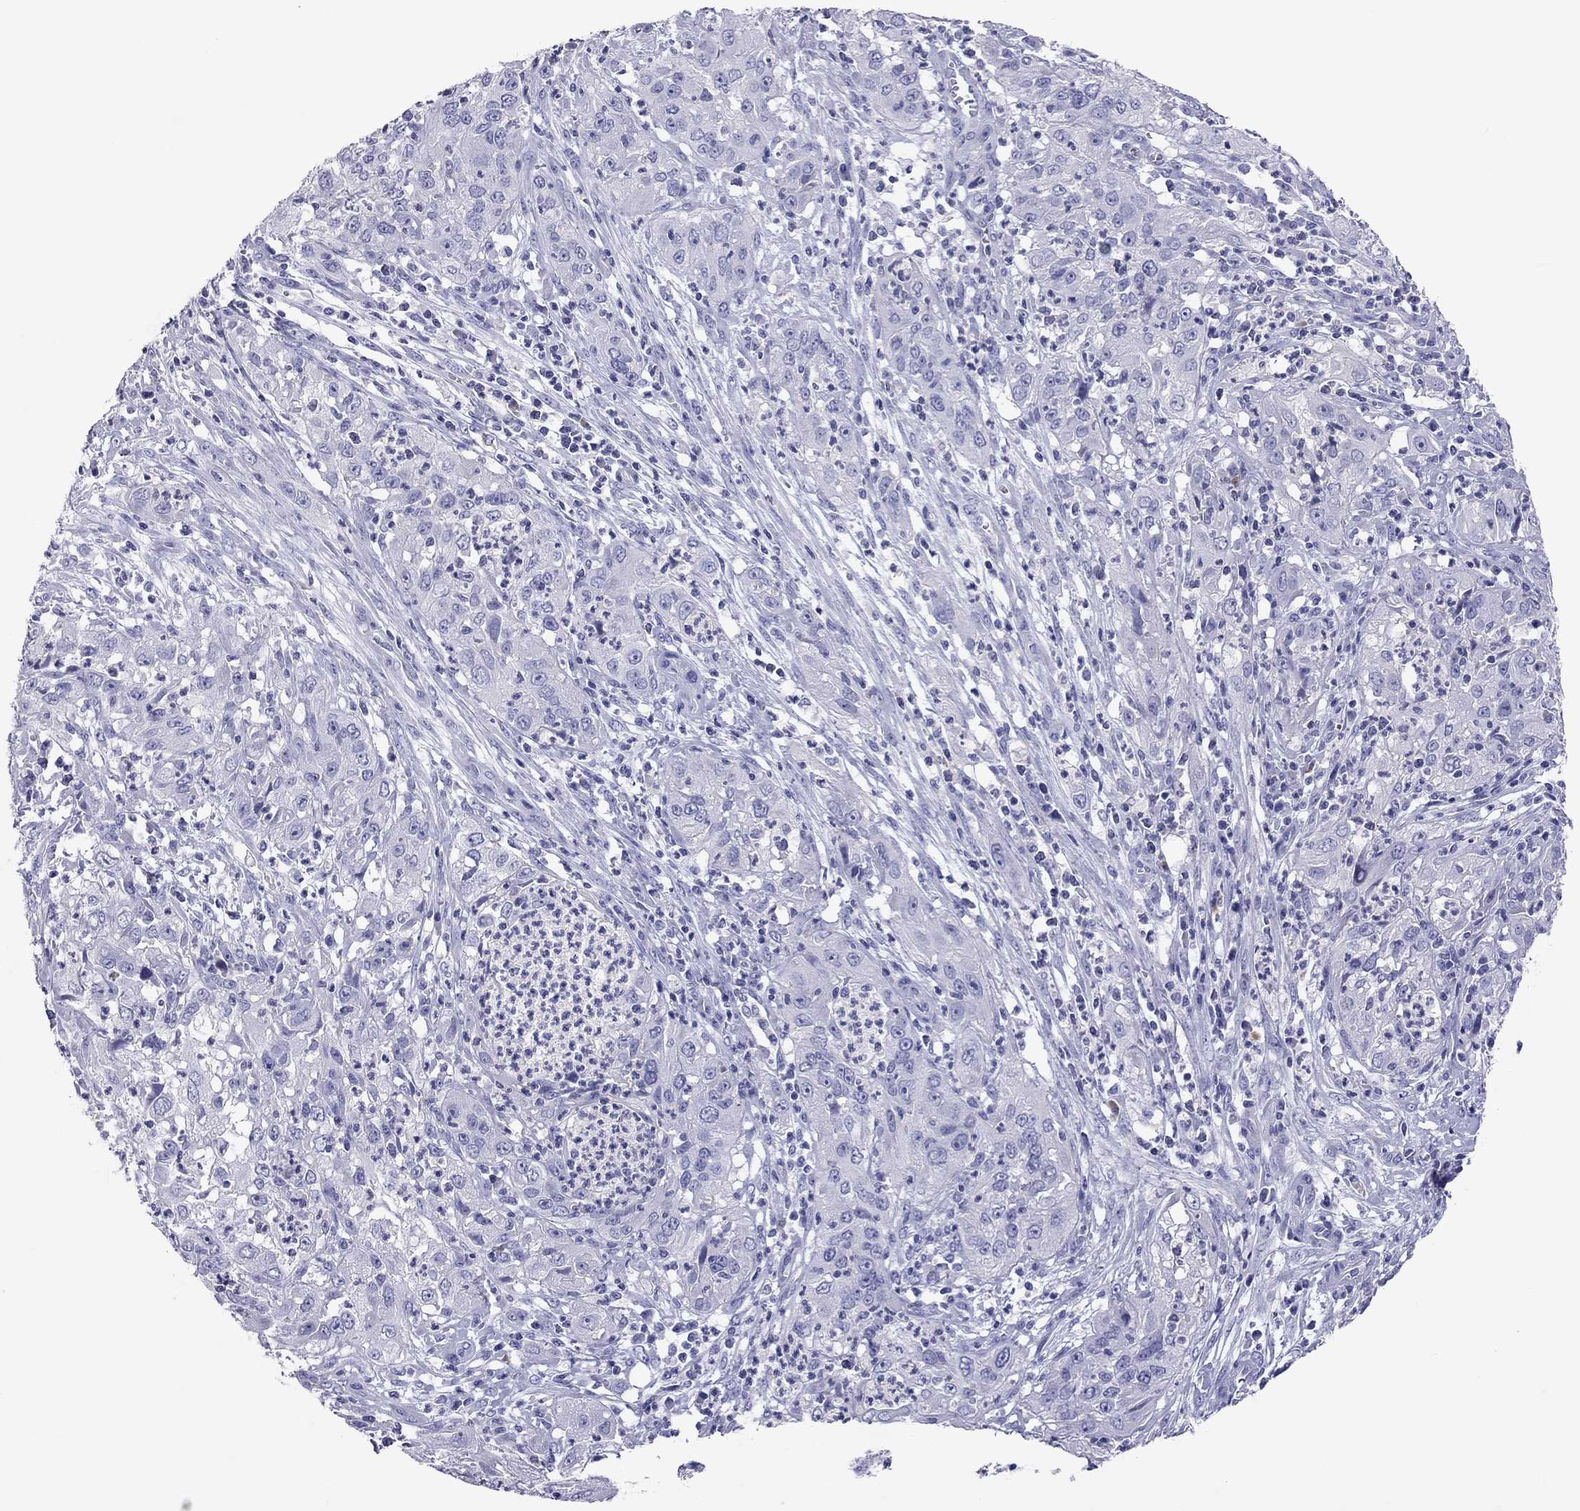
{"staining": {"intensity": "negative", "quantity": "none", "location": "none"}, "tissue": "cervical cancer", "cell_type": "Tumor cells", "image_type": "cancer", "snomed": [{"axis": "morphology", "description": "Squamous cell carcinoma, NOS"}, {"axis": "topography", "description": "Cervix"}], "caption": "IHC of cervical squamous cell carcinoma reveals no expression in tumor cells. Brightfield microscopy of immunohistochemistry (IHC) stained with DAB (brown) and hematoxylin (blue), captured at high magnification.", "gene": "CALHM1", "patient": {"sex": "female", "age": 32}}